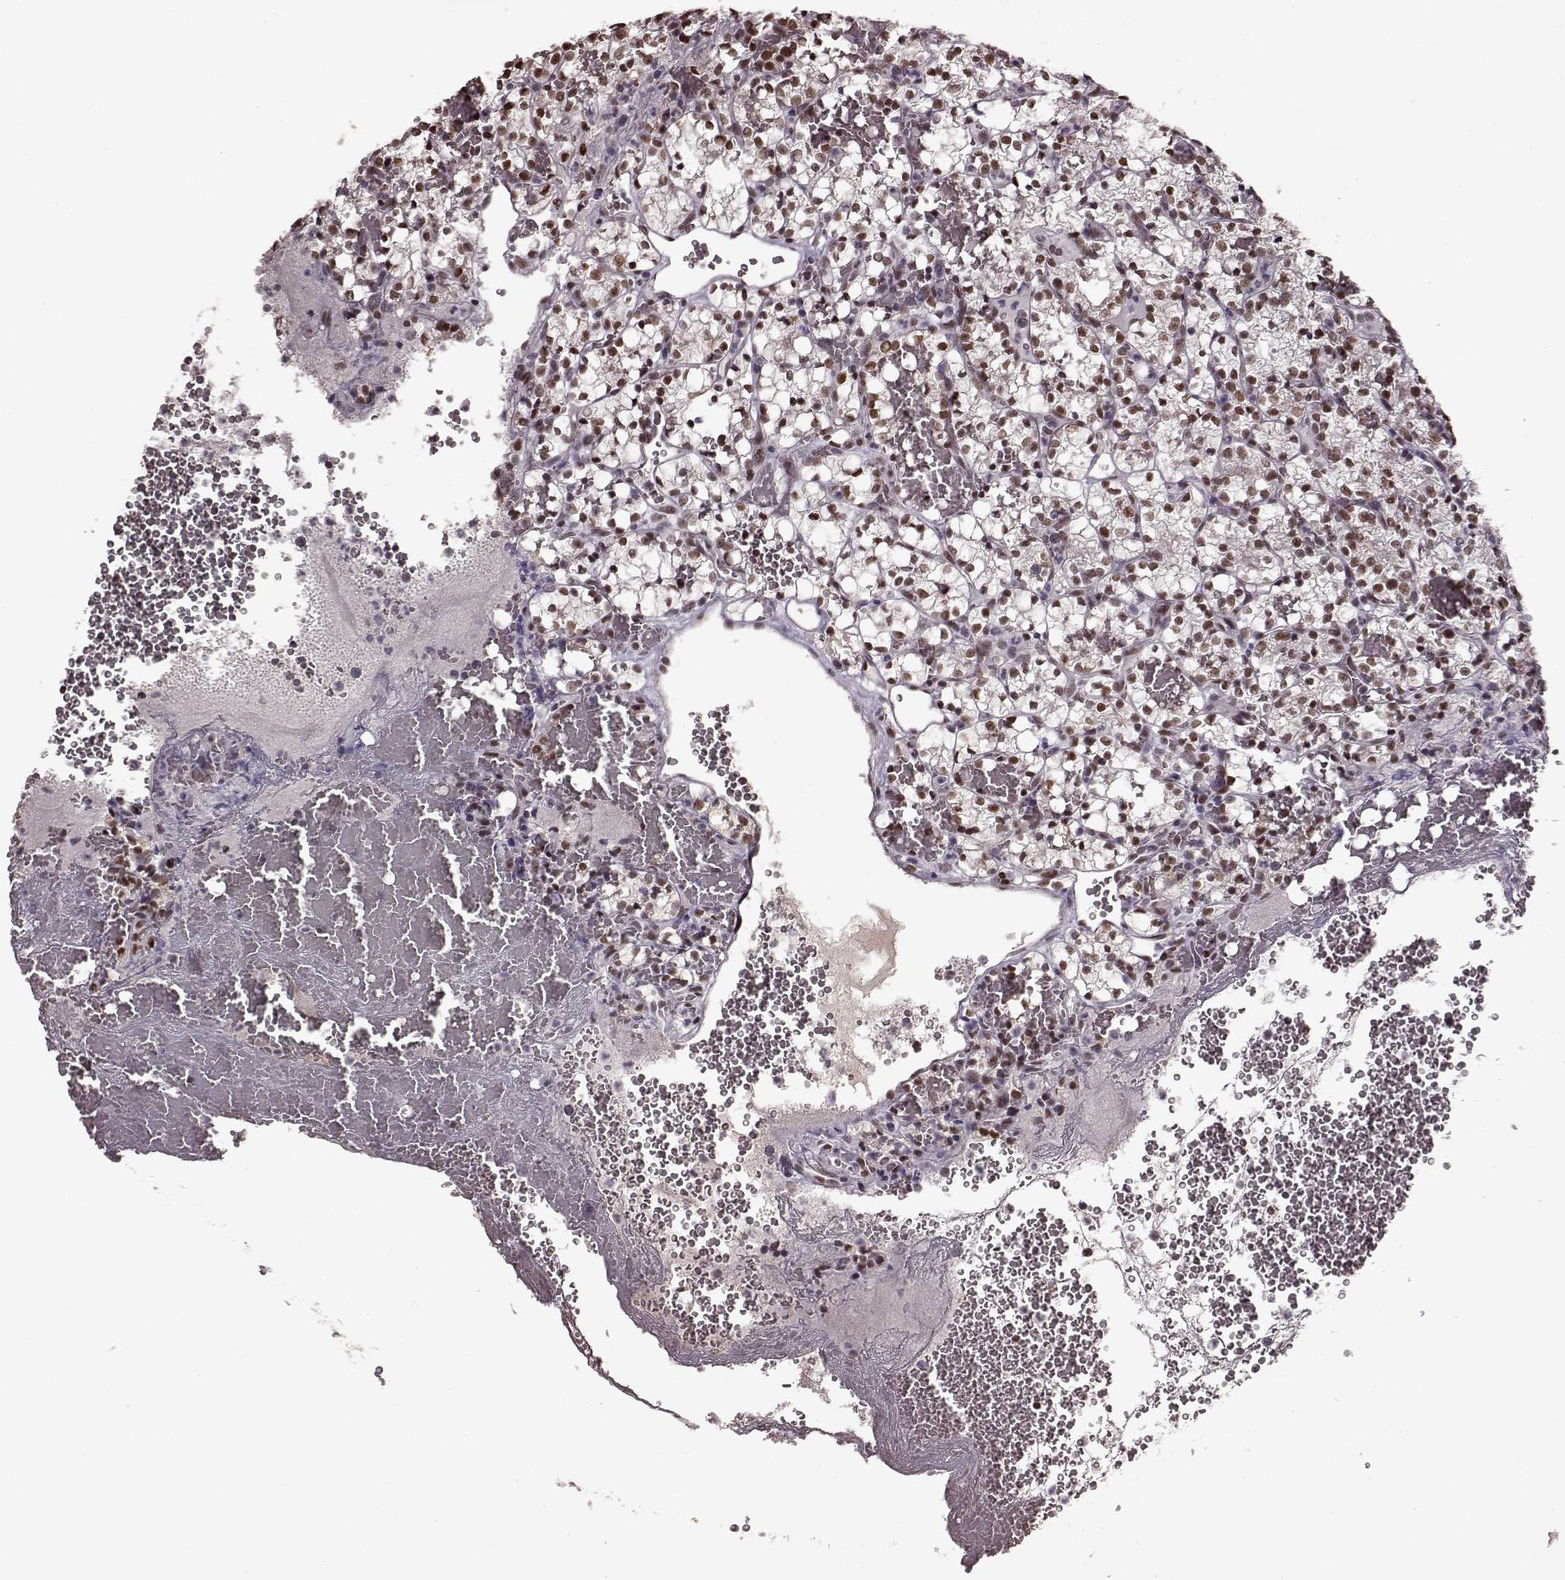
{"staining": {"intensity": "moderate", "quantity": ">75%", "location": "nuclear"}, "tissue": "renal cancer", "cell_type": "Tumor cells", "image_type": "cancer", "snomed": [{"axis": "morphology", "description": "Adenocarcinoma, NOS"}, {"axis": "topography", "description": "Kidney"}], "caption": "Tumor cells reveal medium levels of moderate nuclear staining in approximately >75% of cells in adenocarcinoma (renal).", "gene": "FTO", "patient": {"sex": "female", "age": 69}}